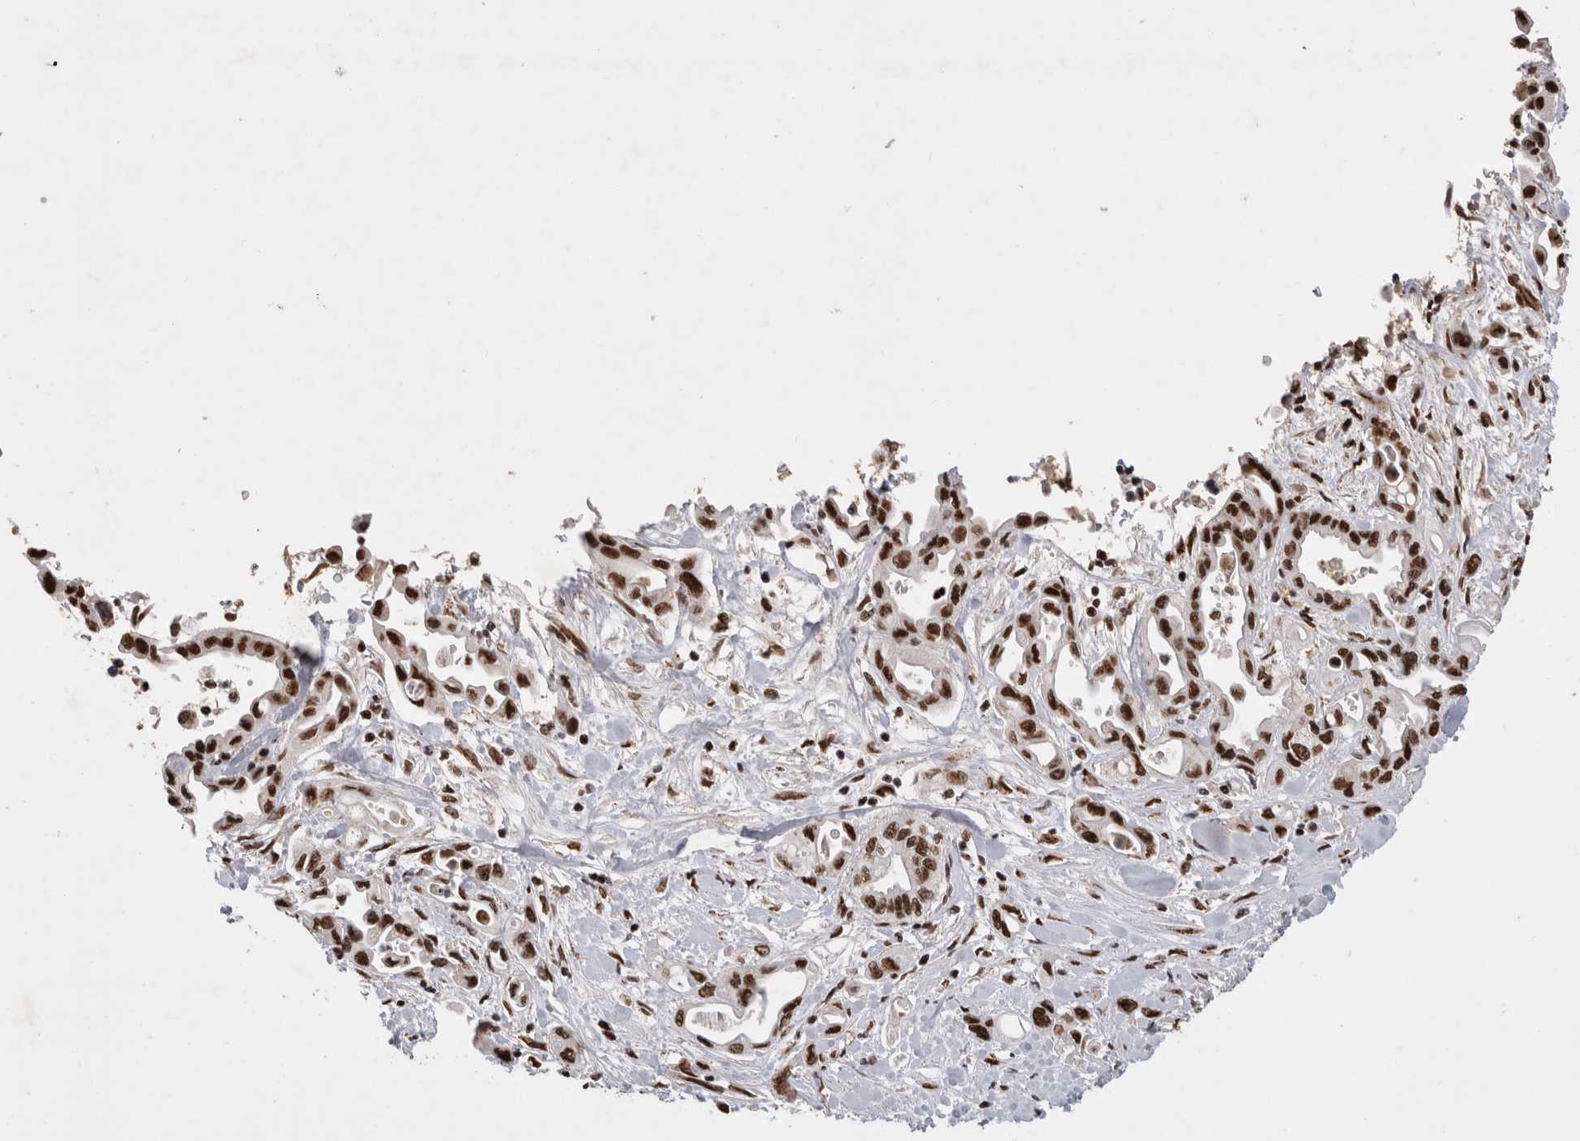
{"staining": {"intensity": "strong", "quantity": ">75%", "location": "nuclear"}, "tissue": "pancreatic cancer", "cell_type": "Tumor cells", "image_type": "cancer", "snomed": [{"axis": "morphology", "description": "Adenocarcinoma, NOS"}, {"axis": "topography", "description": "Pancreas"}], "caption": "Immunohistochemical staining of human pancreatic adenocarcinoma exhibits high levels of strong nuclear protein staining in approximately >75% of tumor cells.", "gene": "EYA2", "patient": {"sex": "female", "age": 57}}